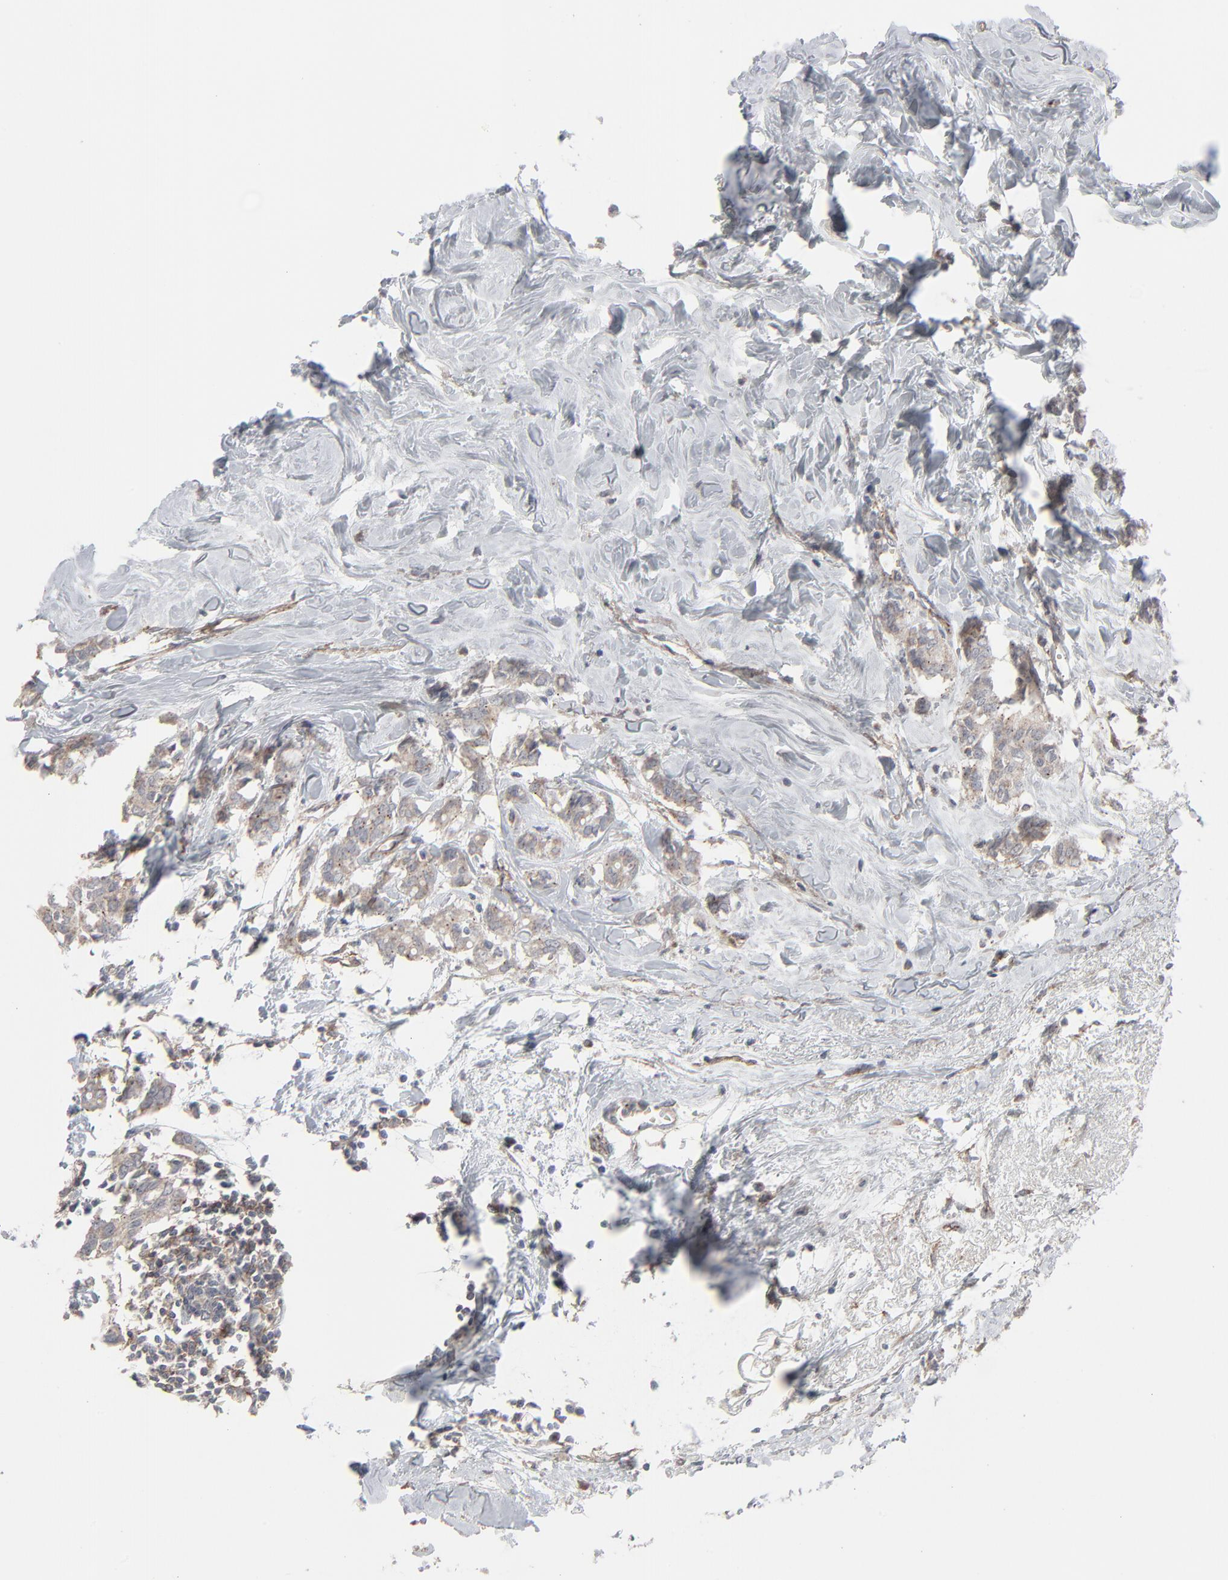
{"staining": {"intensity": "weak", "quantity": ">75%", "location": "cytoplasmic/membranous"}, "tissue": "breast cancer", "cell_type": "Tumor cells", "image_type": "cancer", "snomed": [{"axis": "morphology", "description": "Duct carcinoma"}, {"axis": "topography", "description": "Breast"}], "caption": "This is an image of immunohistochemistry staining of breast intraductal carcinoma, which shows weak positivity in the cytoplasmic/membranous of tumor cells.", "gene": "JAM3", "patient": {"sex": "female", "age": 84}}